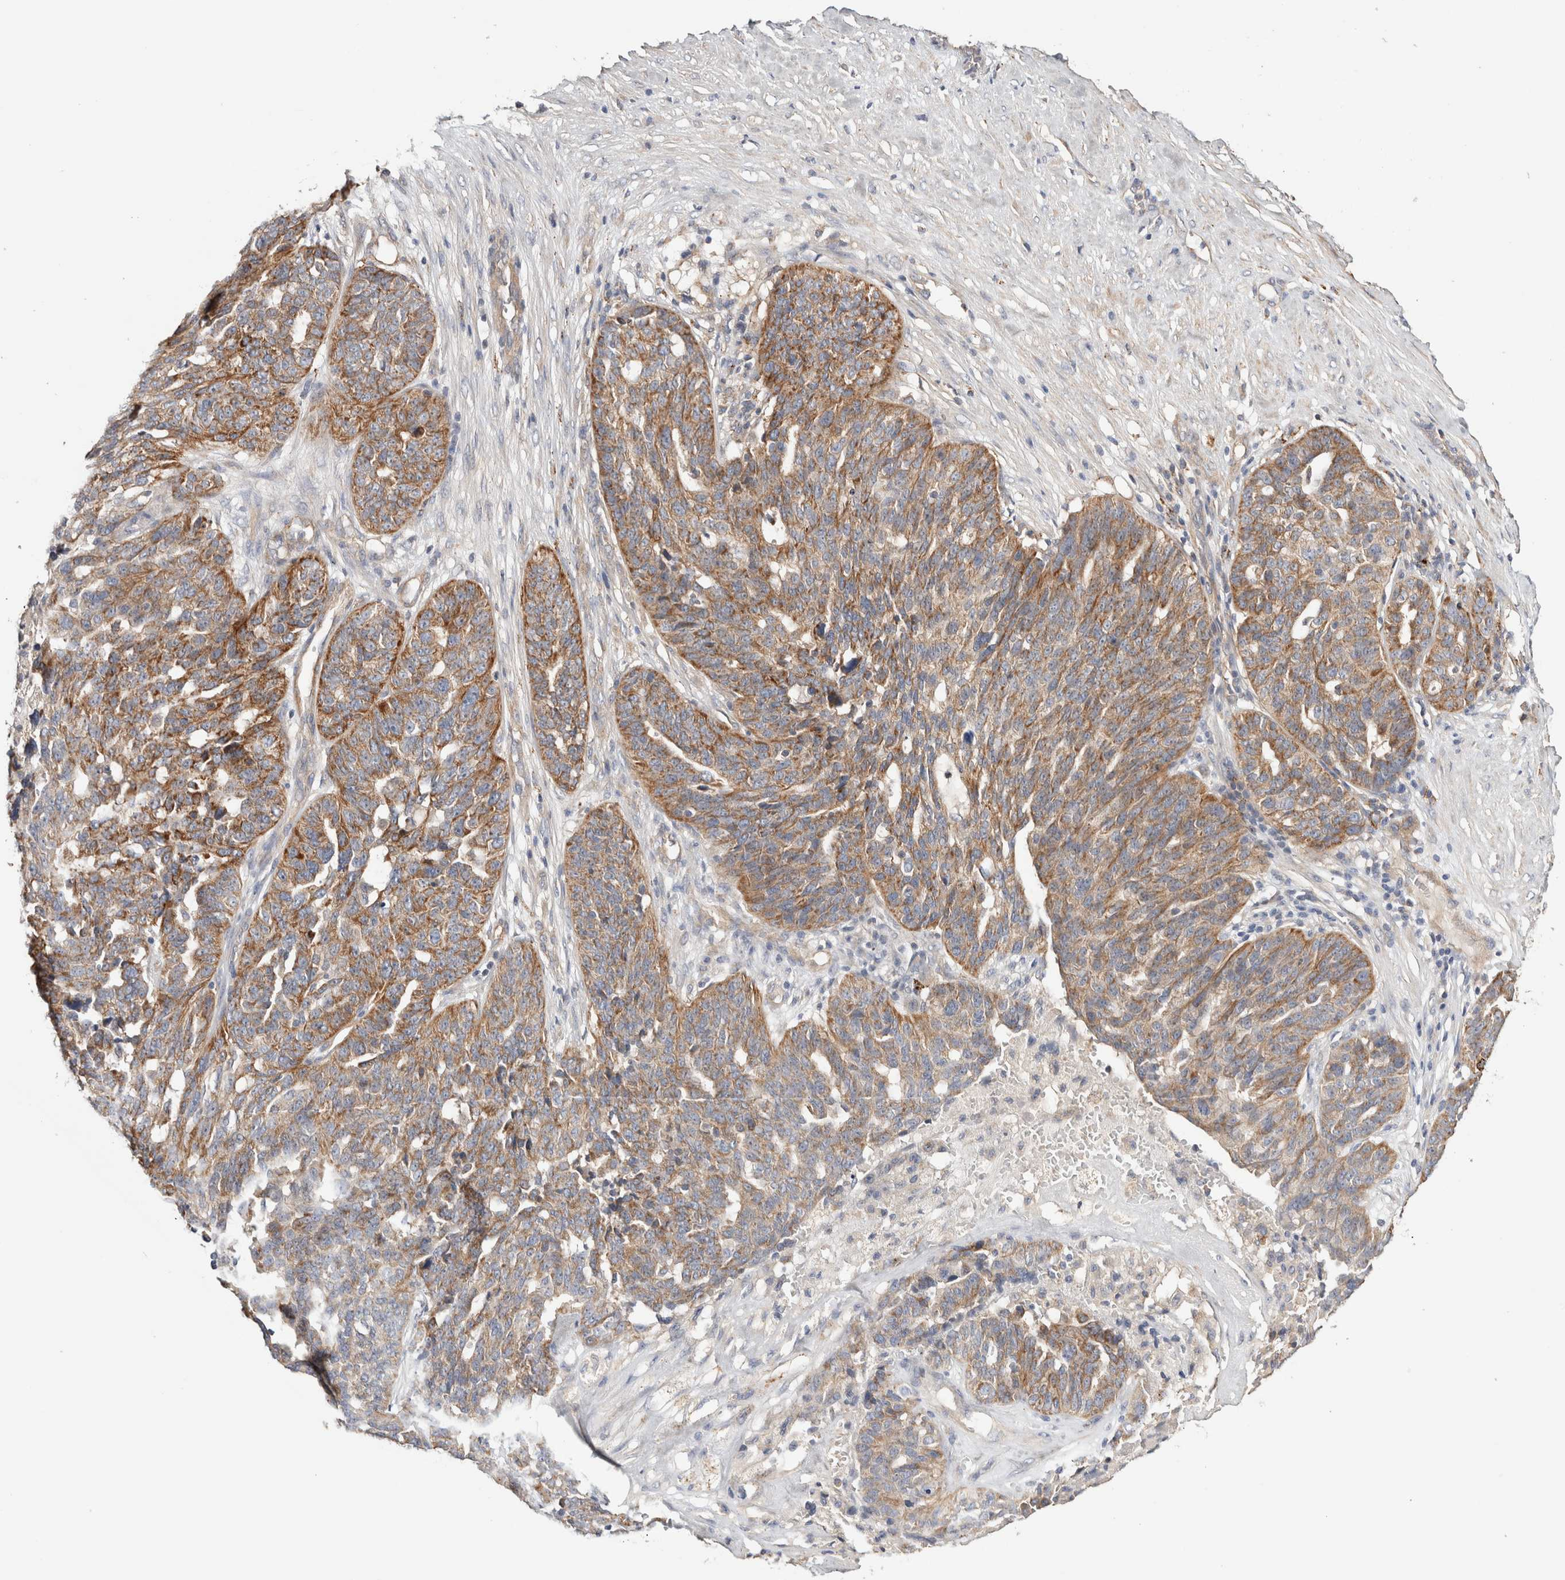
{"staining": {"intensity": "moderate", "quantity": ">75%", "location": "cytoplasmic/membranous"}, "tissue": "ovarian cancer", "cell_type": "Tumor cells", "image_type": "cancer", "snomed": [{"axis": "morphology", "description": "Cystadenocarcinoma, serous, NOS"}, {"axis": "topography", "description": "Ovary"}], "caption": "IHC staining of ovarian cancer, which shows medium levels of moderate cytoplasmic/membranous positivity in about >75% of tumor cells indicating moderate cytoplasmic/membranous protein staining. The staining was performed using DAB (3,3'-diaminobenzidine) (brown) for protein detection and nuclei were counterstained in hematoxylin (blue).", "gene": "B3GNTL1", "patient": {"sex": "female", "age": 59}}